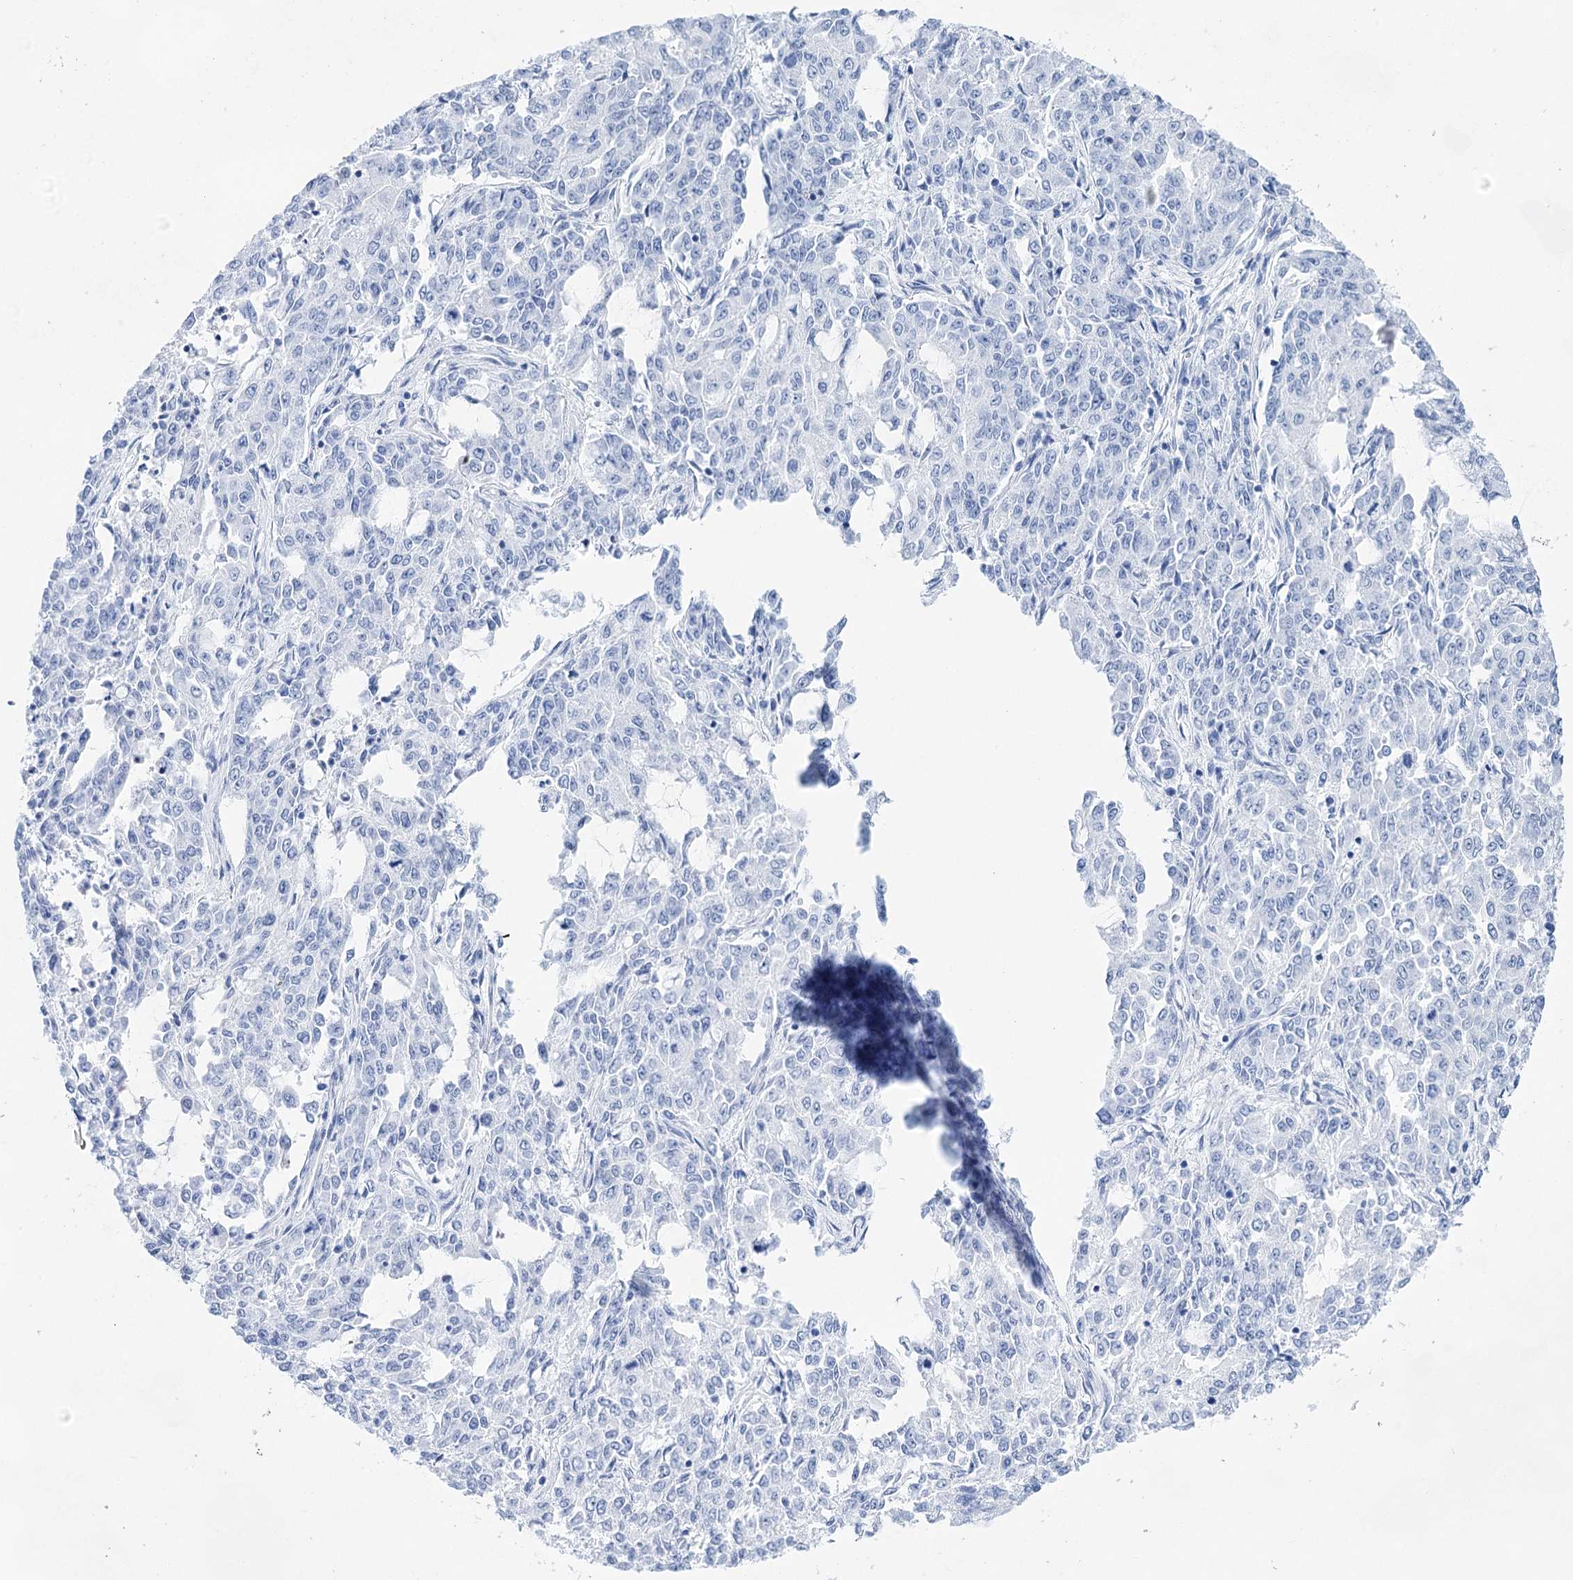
{"staining": {"intensity": "negative", "quantity": "none", "location": "none"}, "tissue": "endometrial cancer", "cell_type": "Tumor cells", "image_type": "cancer", "snomed": [{"axis": "morphology", "description": "Adenocarcinoma, NOS"}, {"axis": "topography", "description": "Endometrium"}], "caption": "This is a histopathology image of immunohistochemistry staining of endometrial adenocarcinoma, which shows no expression in tumor cells.", "gene": "LALBA", "patient": {"sex": "female", "age": 50}}